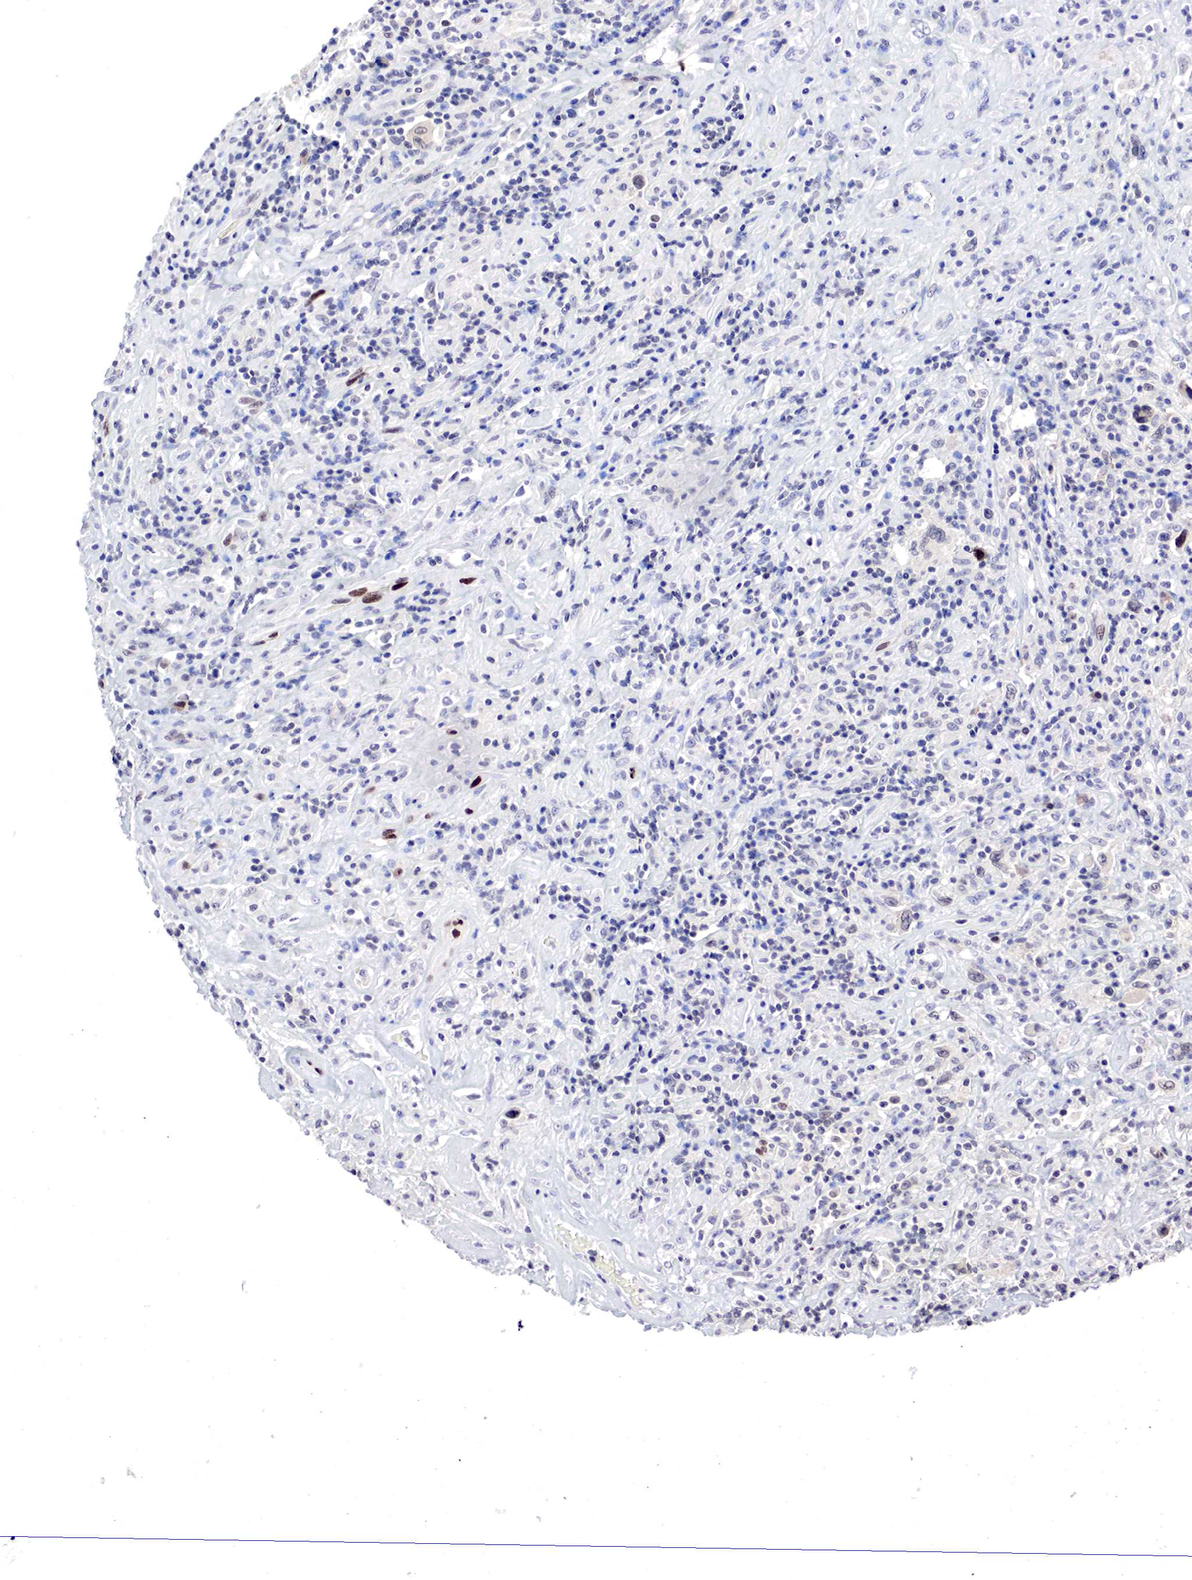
{"staining": {"intensity": "negative", "quantity": "none", "location": "none"}, "tissue": "lymphoma", "cell_type": "Tumor cells", "image_type": "cancer", "snomed": [{"axis": "morphology", "description": "Hodgkin's disease, NOS"}, {"axis": "topography", "description": "Lymph node"}], "caption": "An IHC image of lymphoma is shown. There is no staining in tumor cells of lymphoma. (Immunohistochemistry, brightfield microscopy, high magnification).", "gene": "DACH2", "patient": {"sex": "male", "age": 46}}